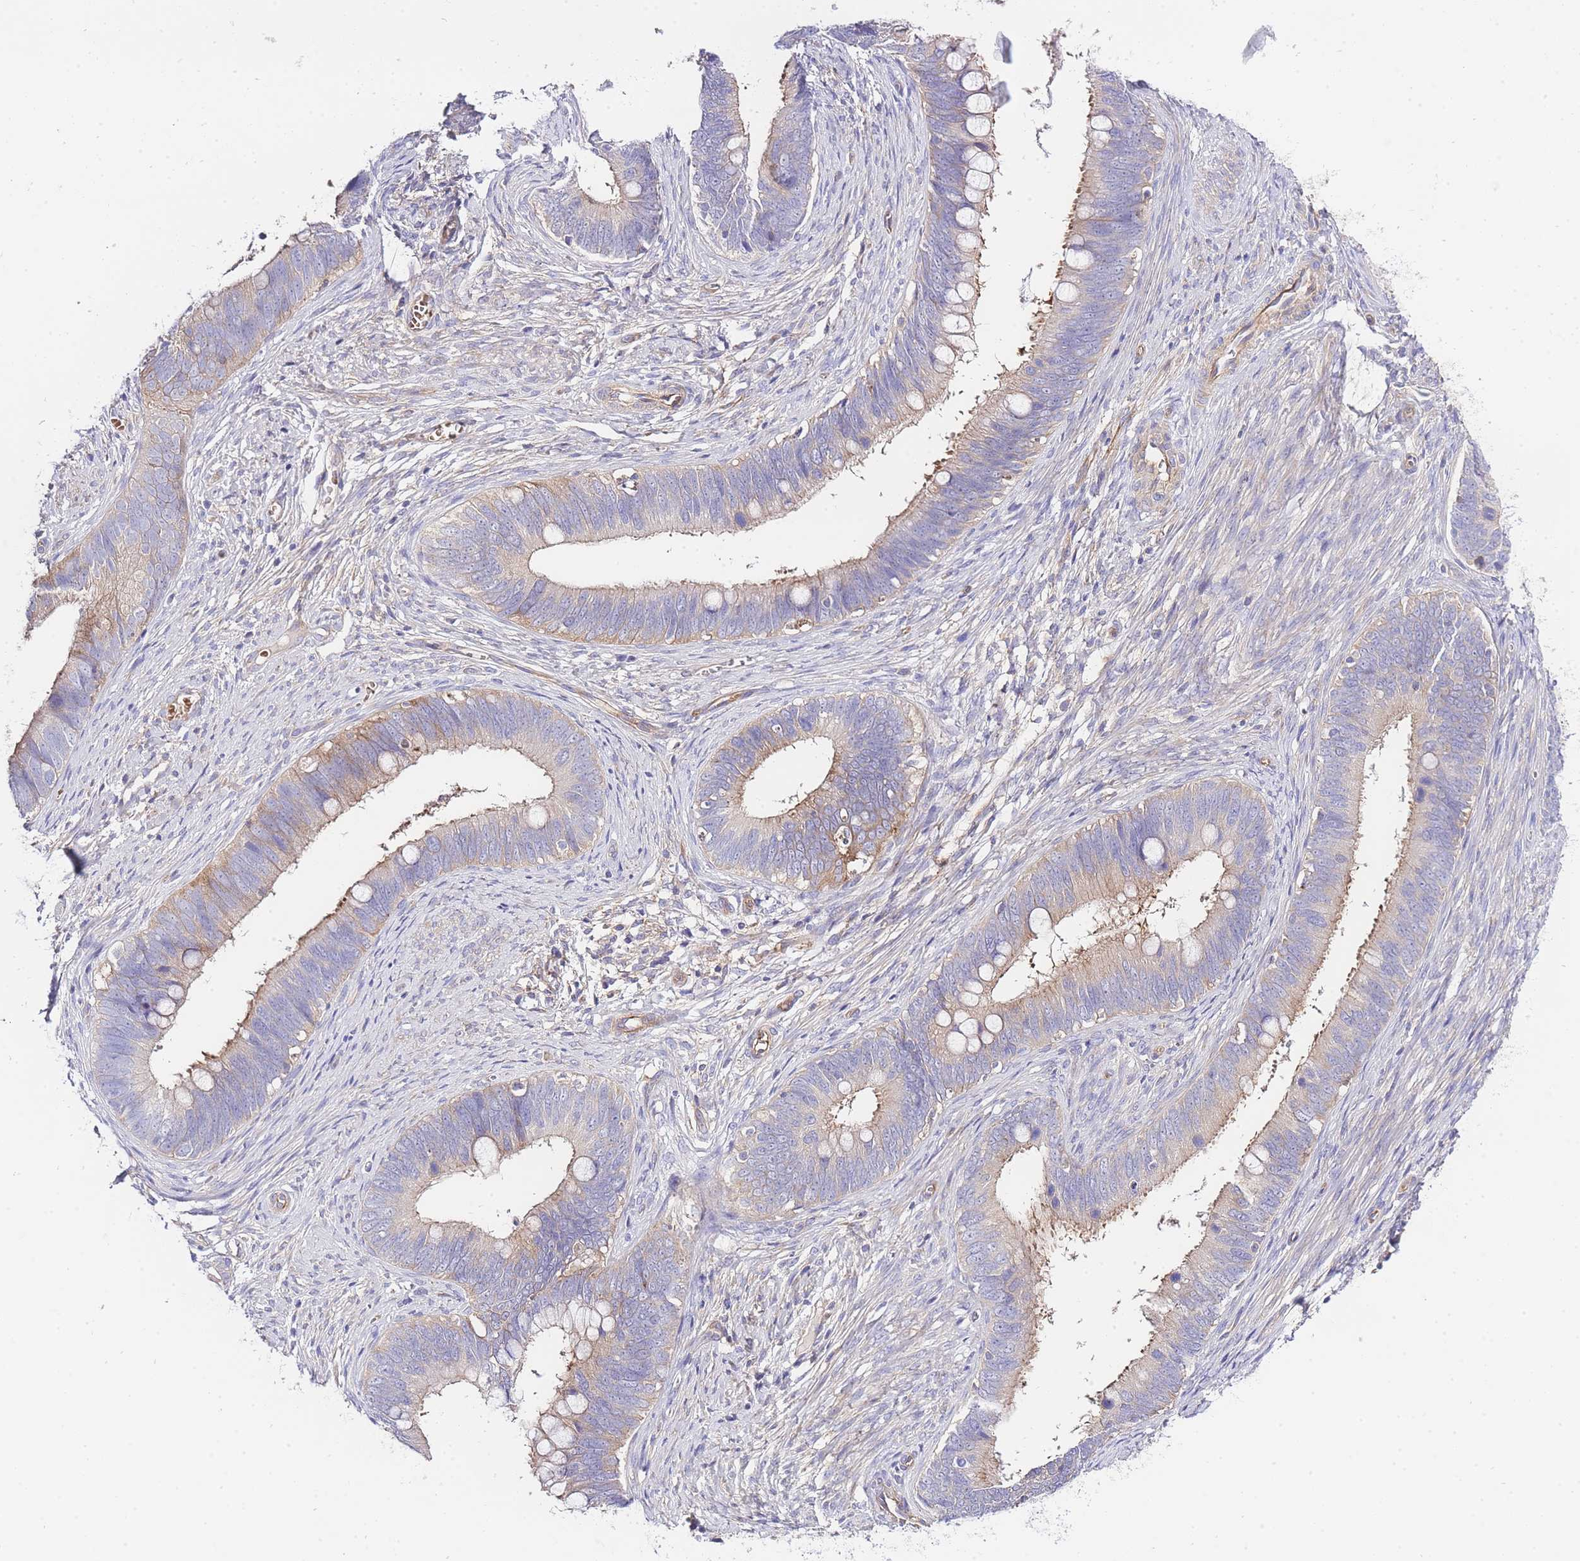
{"staining": {"intensity": "moderate", "quantity": "25%-75%", "location": "cytoplasmic/membranous"}, "tissue": "cervical cancer", "cell_type": "Tumor cells", "image_type": "cancer", "snomed": [{"axis": "morphology", "description": "Adenocarcinoma, NOS"}, {"axis": "topography", "description": "Cervix"}], "caption": "Human cervical cancer stained with a brown dye displays moderate cytoplasmic/membranous positive staining in about 25%-75% of tumor cells.", "gene": "INSYN2B", "patient": {"sex": "female", "age": 42}}